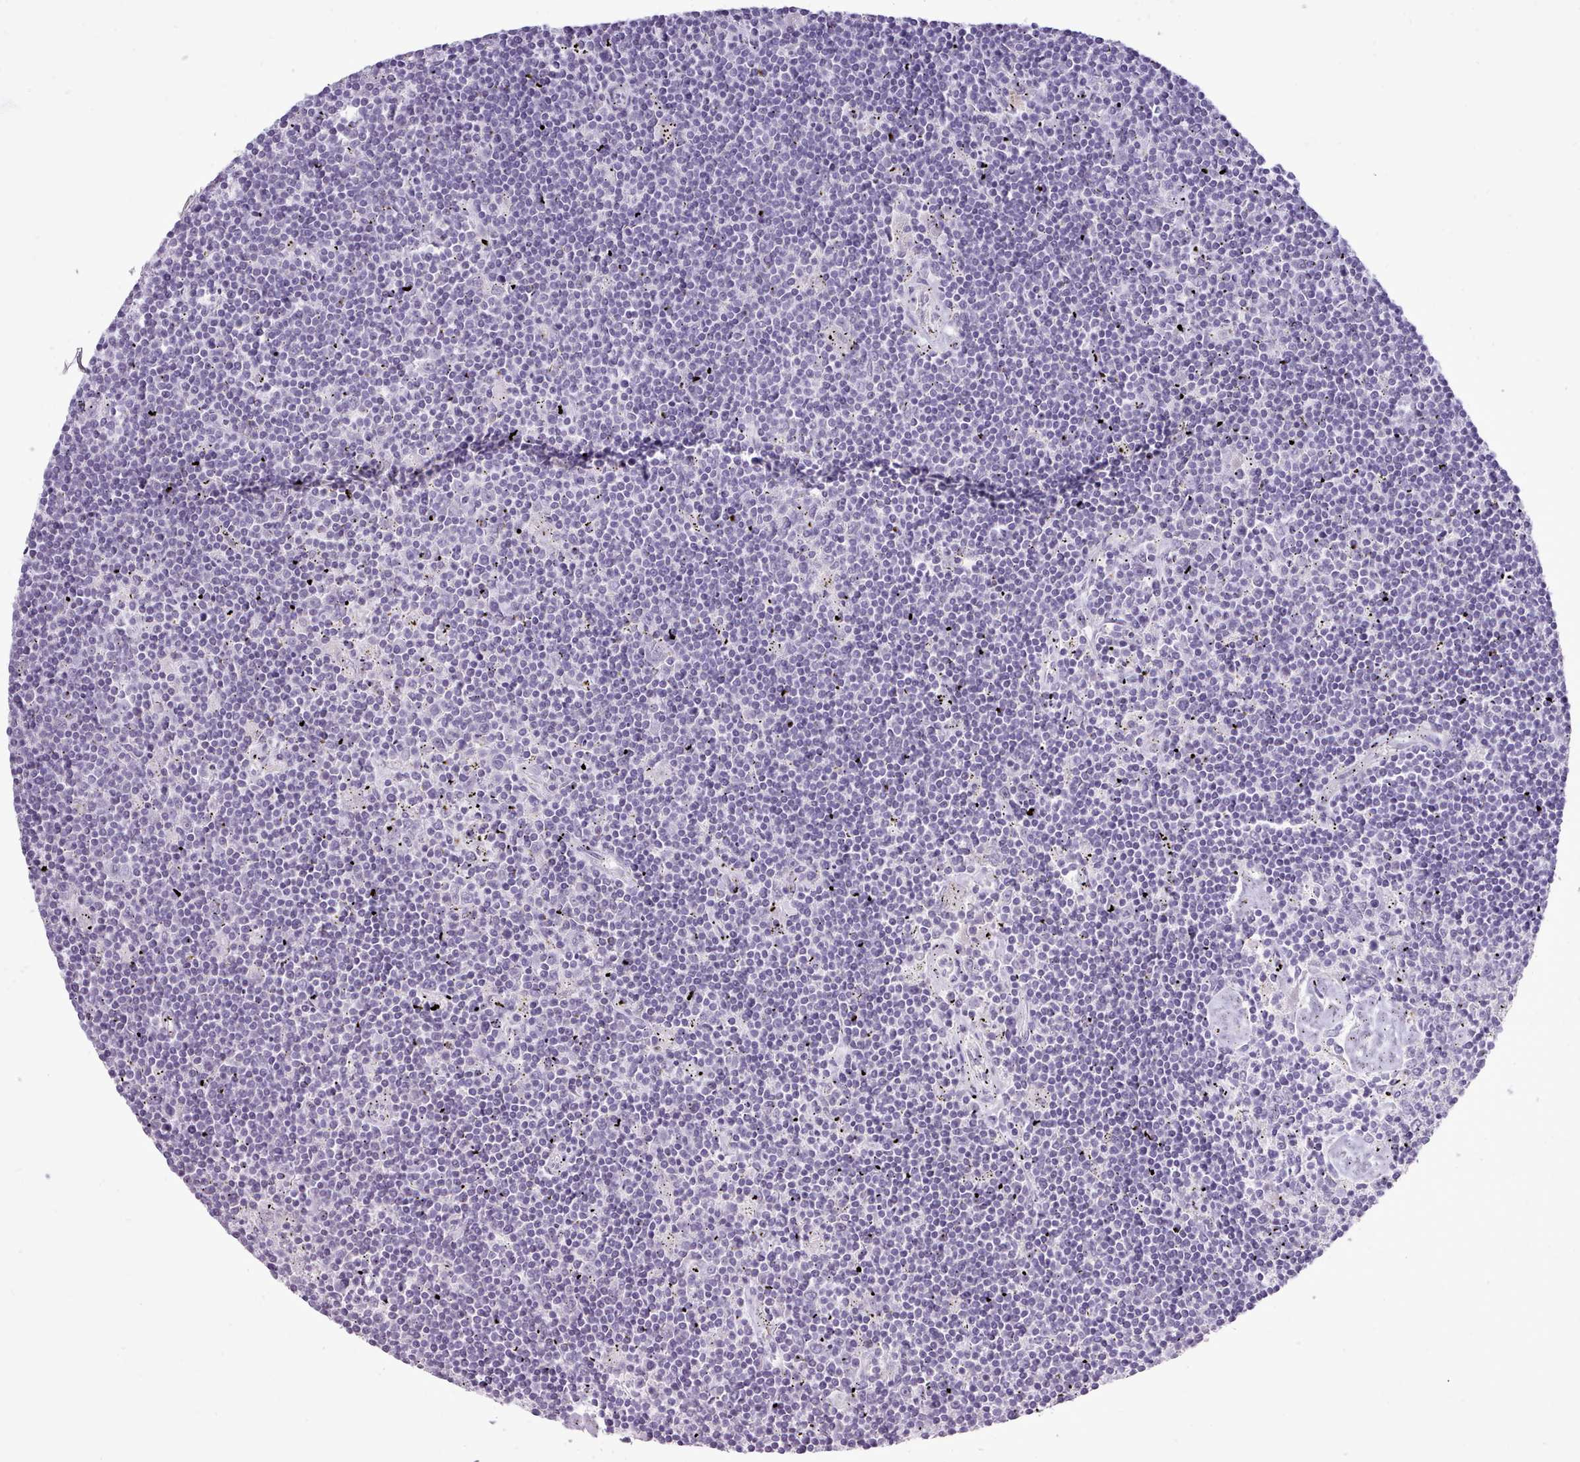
{"staining": {"intensity": "negative", "quantity": "none", "location": "none"}, "tissue": "lymphoma", "cell_type": "Tumor cells", "image_type": "cancer", "snomed": [{"axis": "morphology", "description": "Malignant lymphoma, non-Hodgkin's type, Low grade"}, {"axis": "topography", "description": "Spleen"}], "caption": "Histopathology image shows no protein staining in tumor cells of malignant lymphoma, non-Hodgkin's type (low-grade) tissue.", "gene": "BDKRB2", "patient": {"sex": "male", "age": 76}}